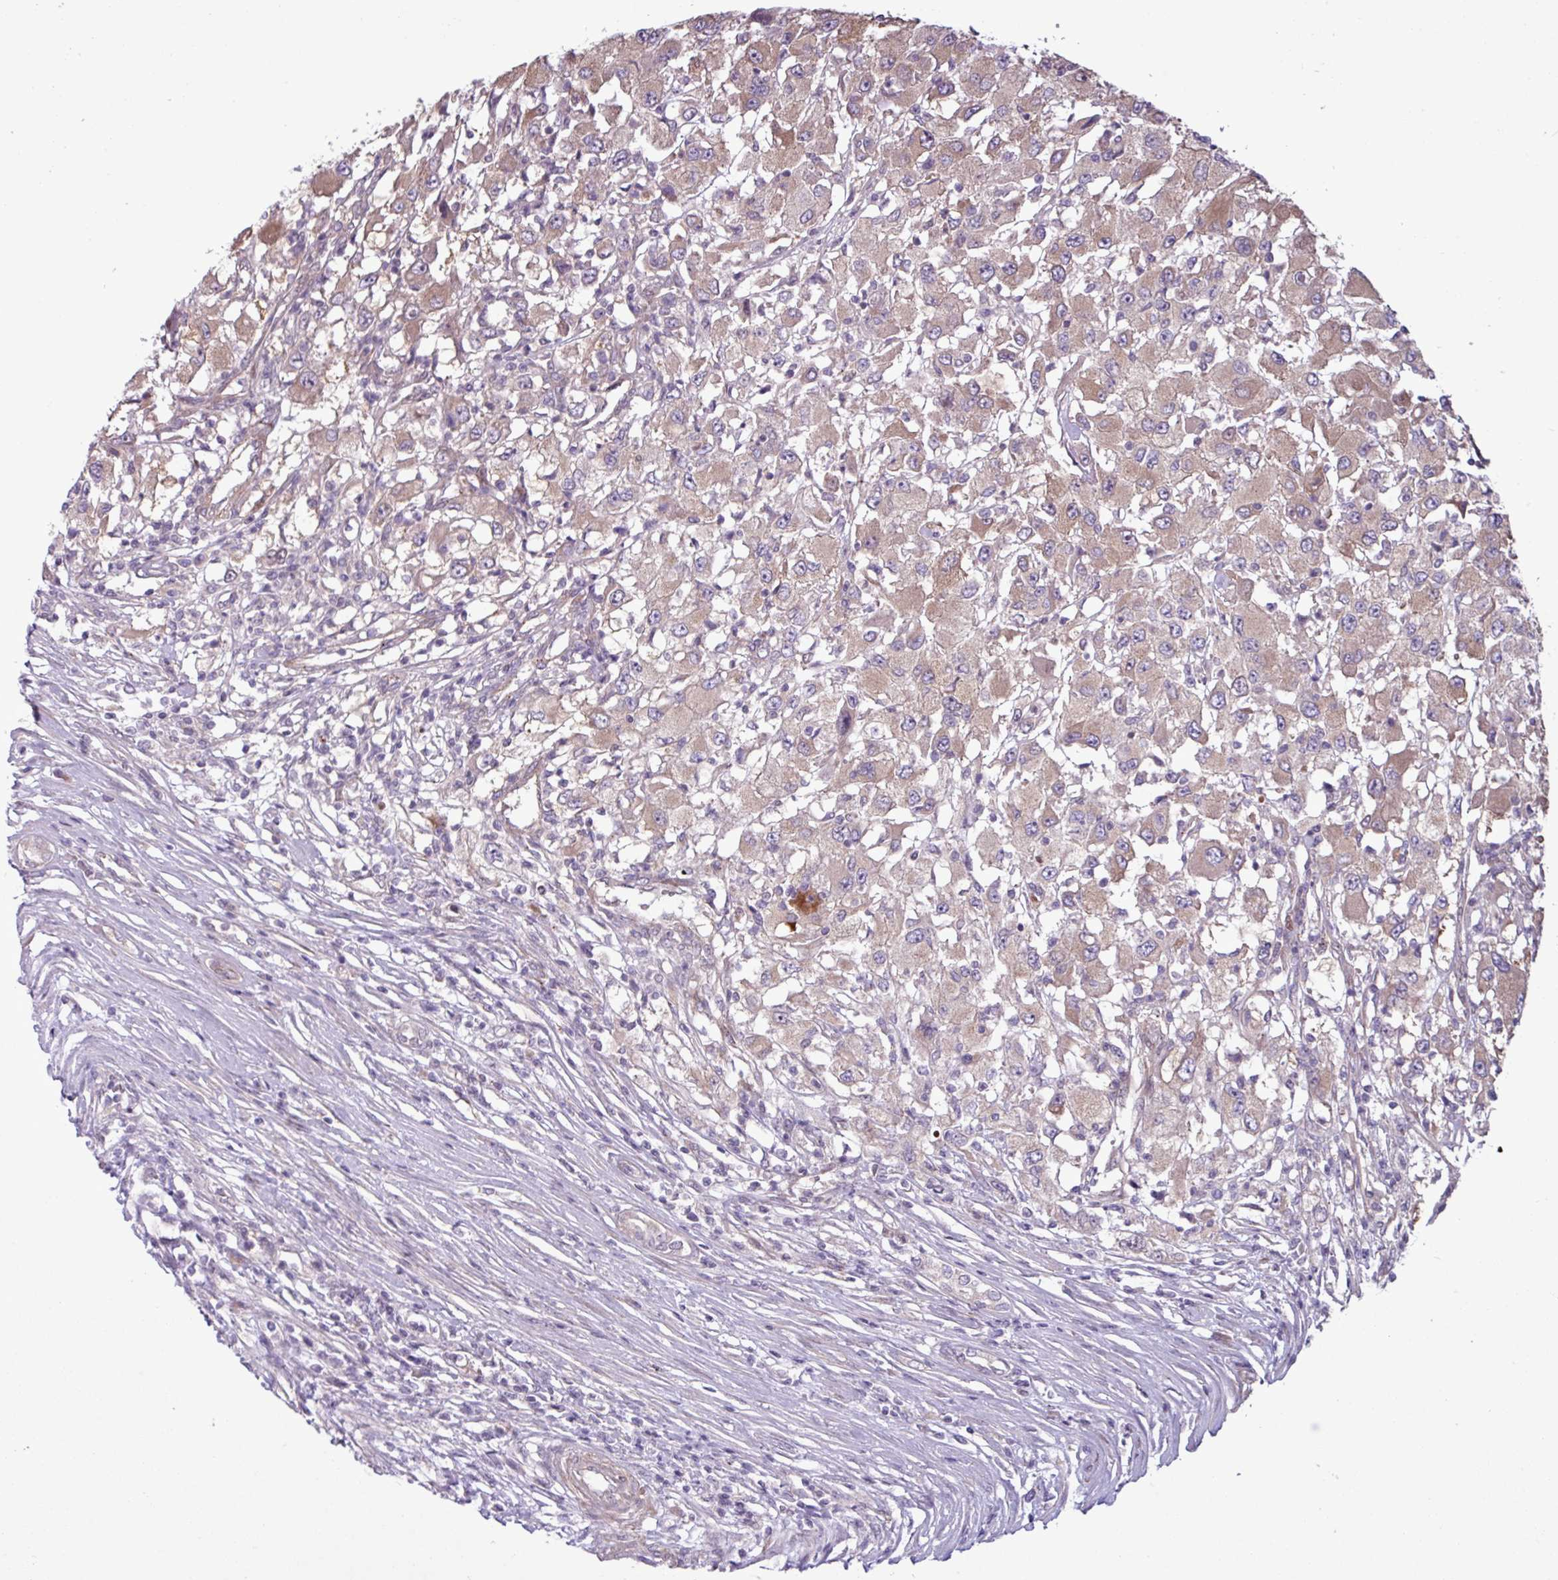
{"staining": {"intensity": "weak", "quantity": "25%-75%", "location": "cytoplasmic/membranous"}, "tissue": "renal cancer", "cell_type": "Tumor cells", "image_type": "cancer", "snomed": [{"axis": "morphology", "description": "Adenocarcinoma, NOS"}, {"axis": "topography", "description": "Kidney"}], "caption": "A brown stain highlights weak cytoplasmic/membranous positivity of a protein in renal adenocarcinoma tumor cells.", "gene": "PDPR", "patient": {"sex": "female", "age": 67}}